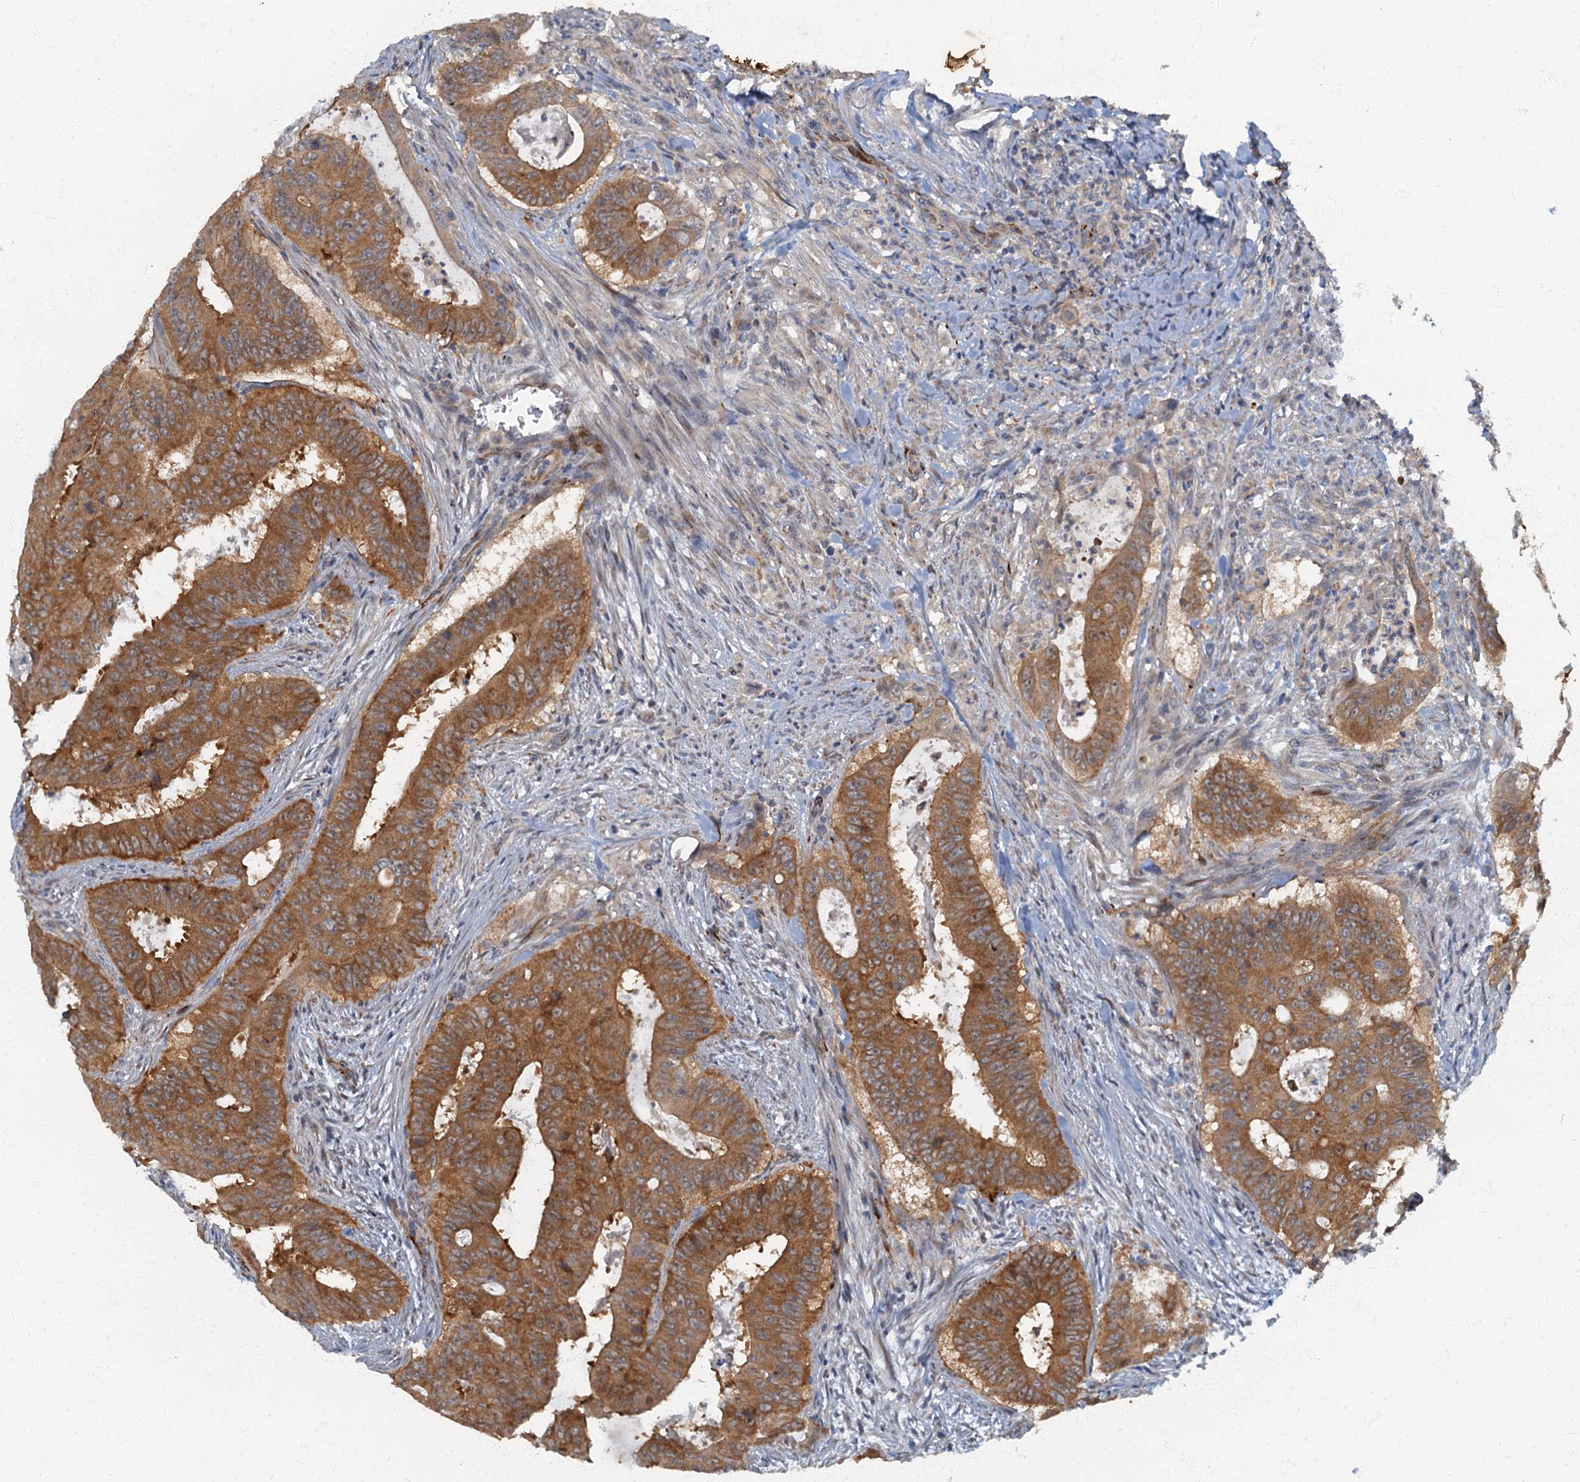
{"staining": {"intensity": "strong", "quantity": ">75%", "location": "cytoplasmic/membranous"}, "tissue": "colorectal cancer", "cell_type": "Tumor cells", "image_type": "cancer", "snomed": [{"axis": "morphology", "description": "Adenocarcinoma, NOS"}, {"axis": "topography", "description": "Rectum"}], "caption": "Protein staining of colorectal adenocarcinoma tissue displays strong cytoplasmic/membranous positivity in approximately >75% of tumor cells.", "gene": "ARL11", "patient": {"sex": "female", "age": 75}}